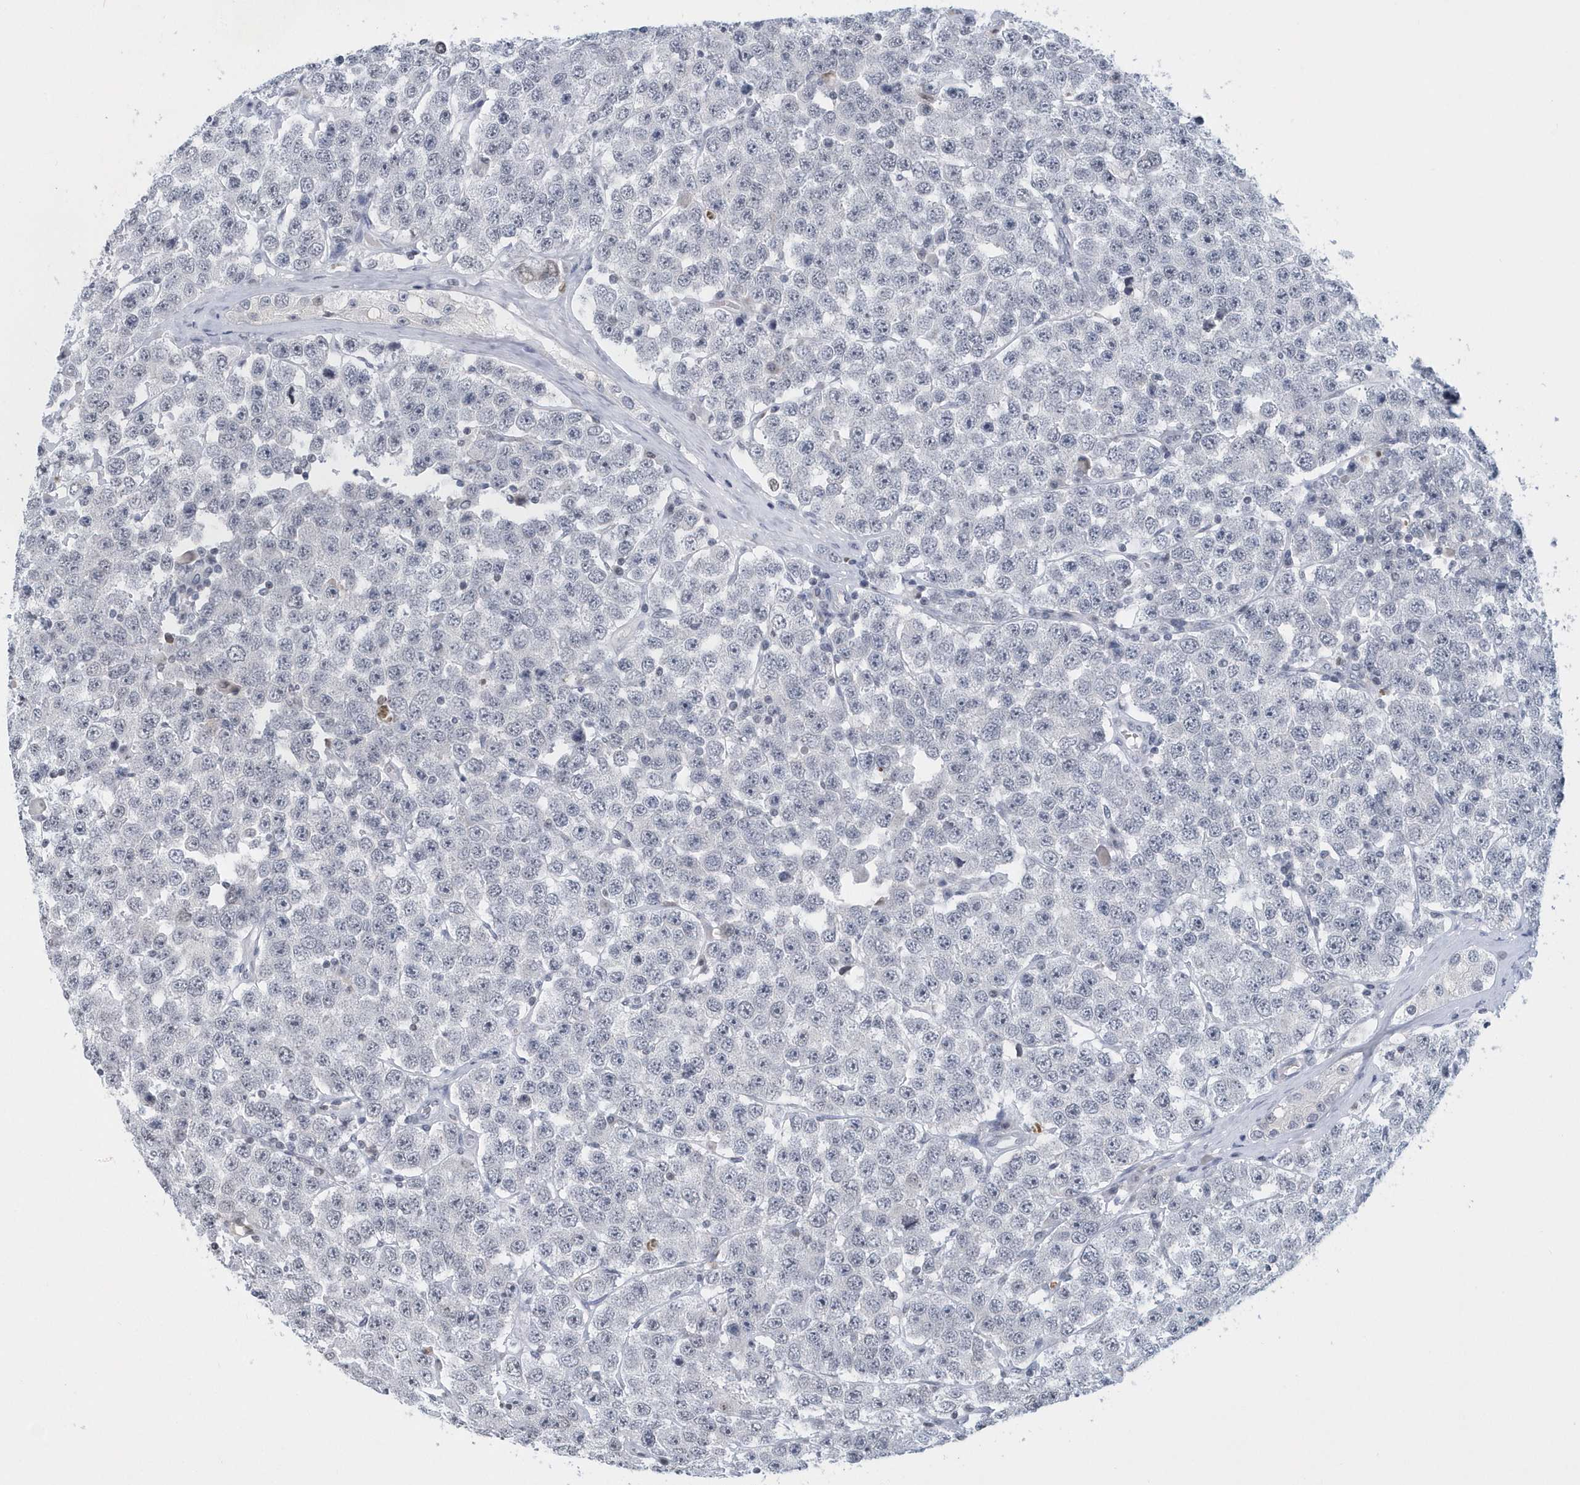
{"staining": {"intensity": "negative", "quantity": "none", "location": "none"}, "tissue": "testis cancer", "cell_type": "Tumor cells", "image_type": "cancer", "snomed": [{"axis": "morphology", "description": "Seminoma, NOS"}, {"axis": "topography", "description": "Testis"}], "caption": "Tumor cells are negative for brown protein staining in testis seminoma.", "gene": "VWA5B2", "patient": {"sex": "male", "age": 28}}